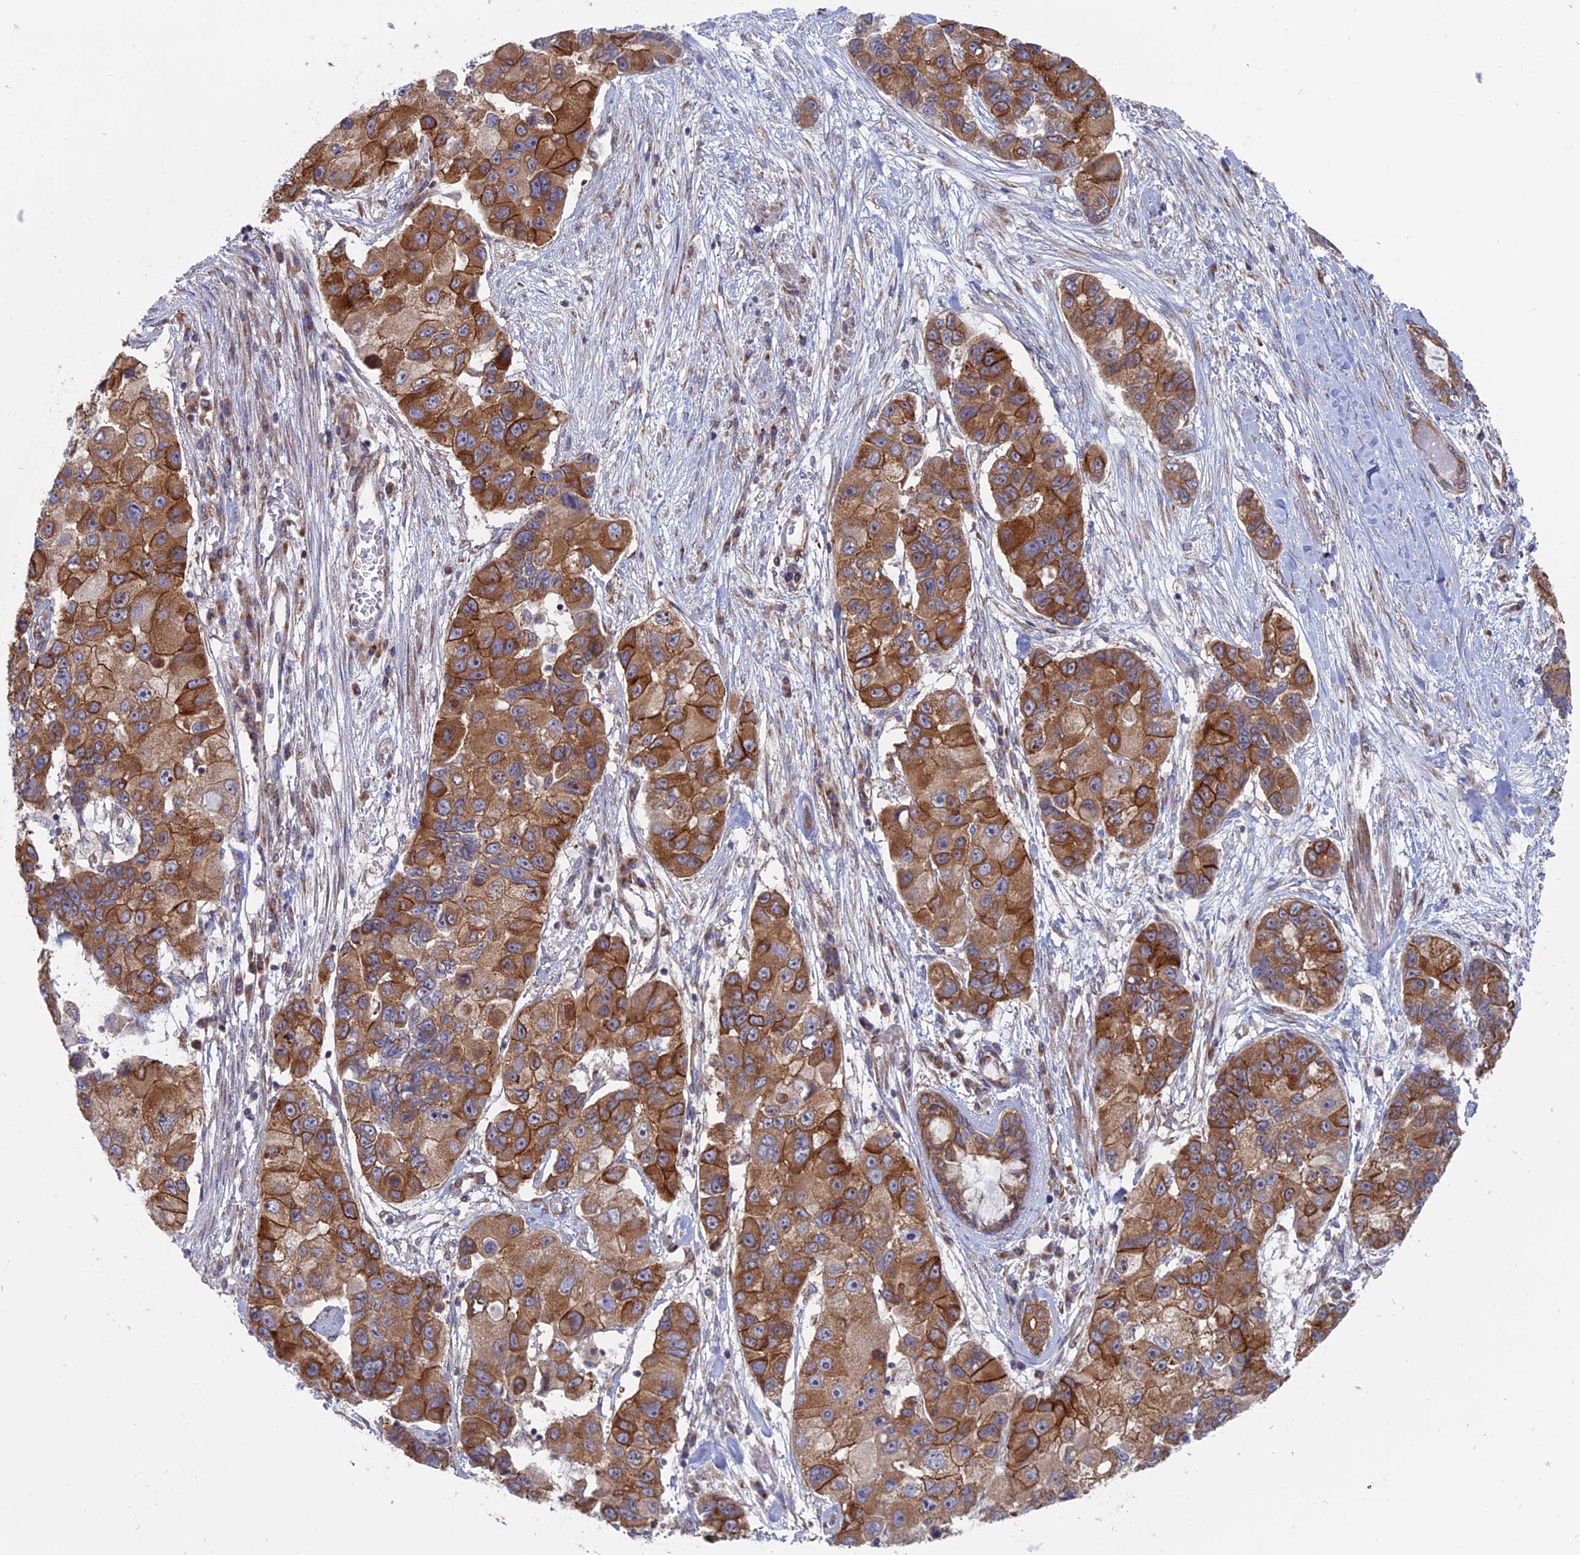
{"staining": {"intensity": "strong", "quantity": "25%-75%", "location": "cytoplasmic/membranous"}, "tissue": "lung cancer", "cell_type": "Tumor cells", "image_type": "cancer", "snomed": [{"axis": "morphology", "description": "Adenocarcinoma, NOS"}, {"axis": "topography", "description": "Lung"}], "caption": "Immunohistochemistry (IHC) staining of lung adenocarcinoma, which displays high levels of strong cytoplasmic/membranous staining in about 25%-75% of tumor cells indicating strong cytoplasmic/membranous protein expression. The staining was performed using DAB (brown) for protein detection and nuclei were counterstained in hematoxylin (blue).", "gene": "TBC1D30", "patient": {"sex": "female", "age": 54}}